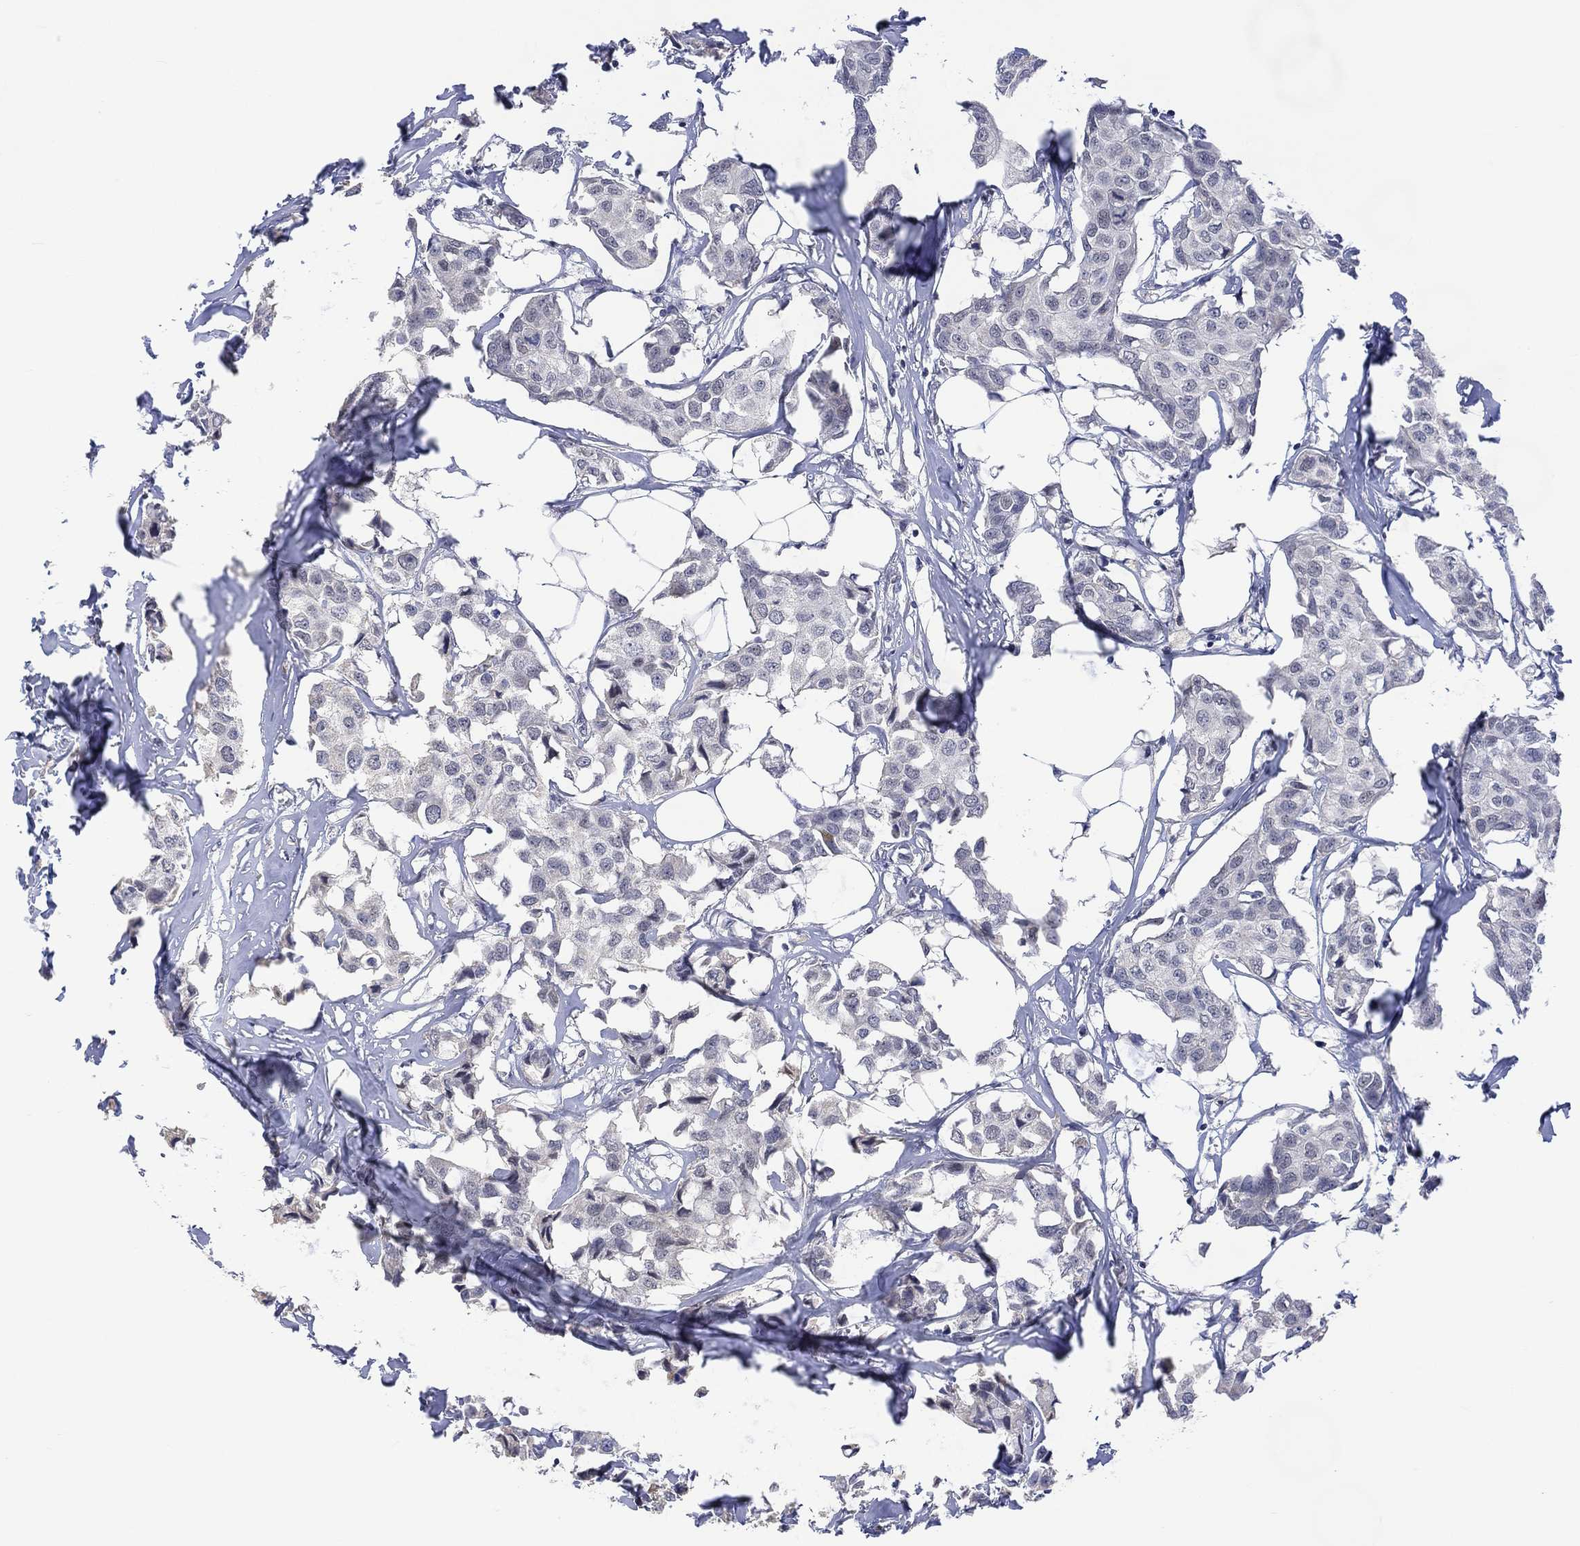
{"staining": {"intensity": "negative", "quantity": "none", "location": "none"}, "tissue": "breast cancer", "cell_type": "Tumor cells", "image_type": "cancer", "snomed": [{"axis": "morphology", "description": "Duct carcinoma"}, {"axis": "topography", "description": "Breast"}], "caption": "High power microscopy histopathology image of an immunohistochemistry histopathology image of invasive ductal carcinoma (breast), revealing no significant staining in tumor cells. (DAB (3,3'-diaminobenzidine) immunohistochemistry (IHC) with hematoxylin counter stain).", "gene": "SLC48A1", "patient": {"sex": "female", "age": 80}}